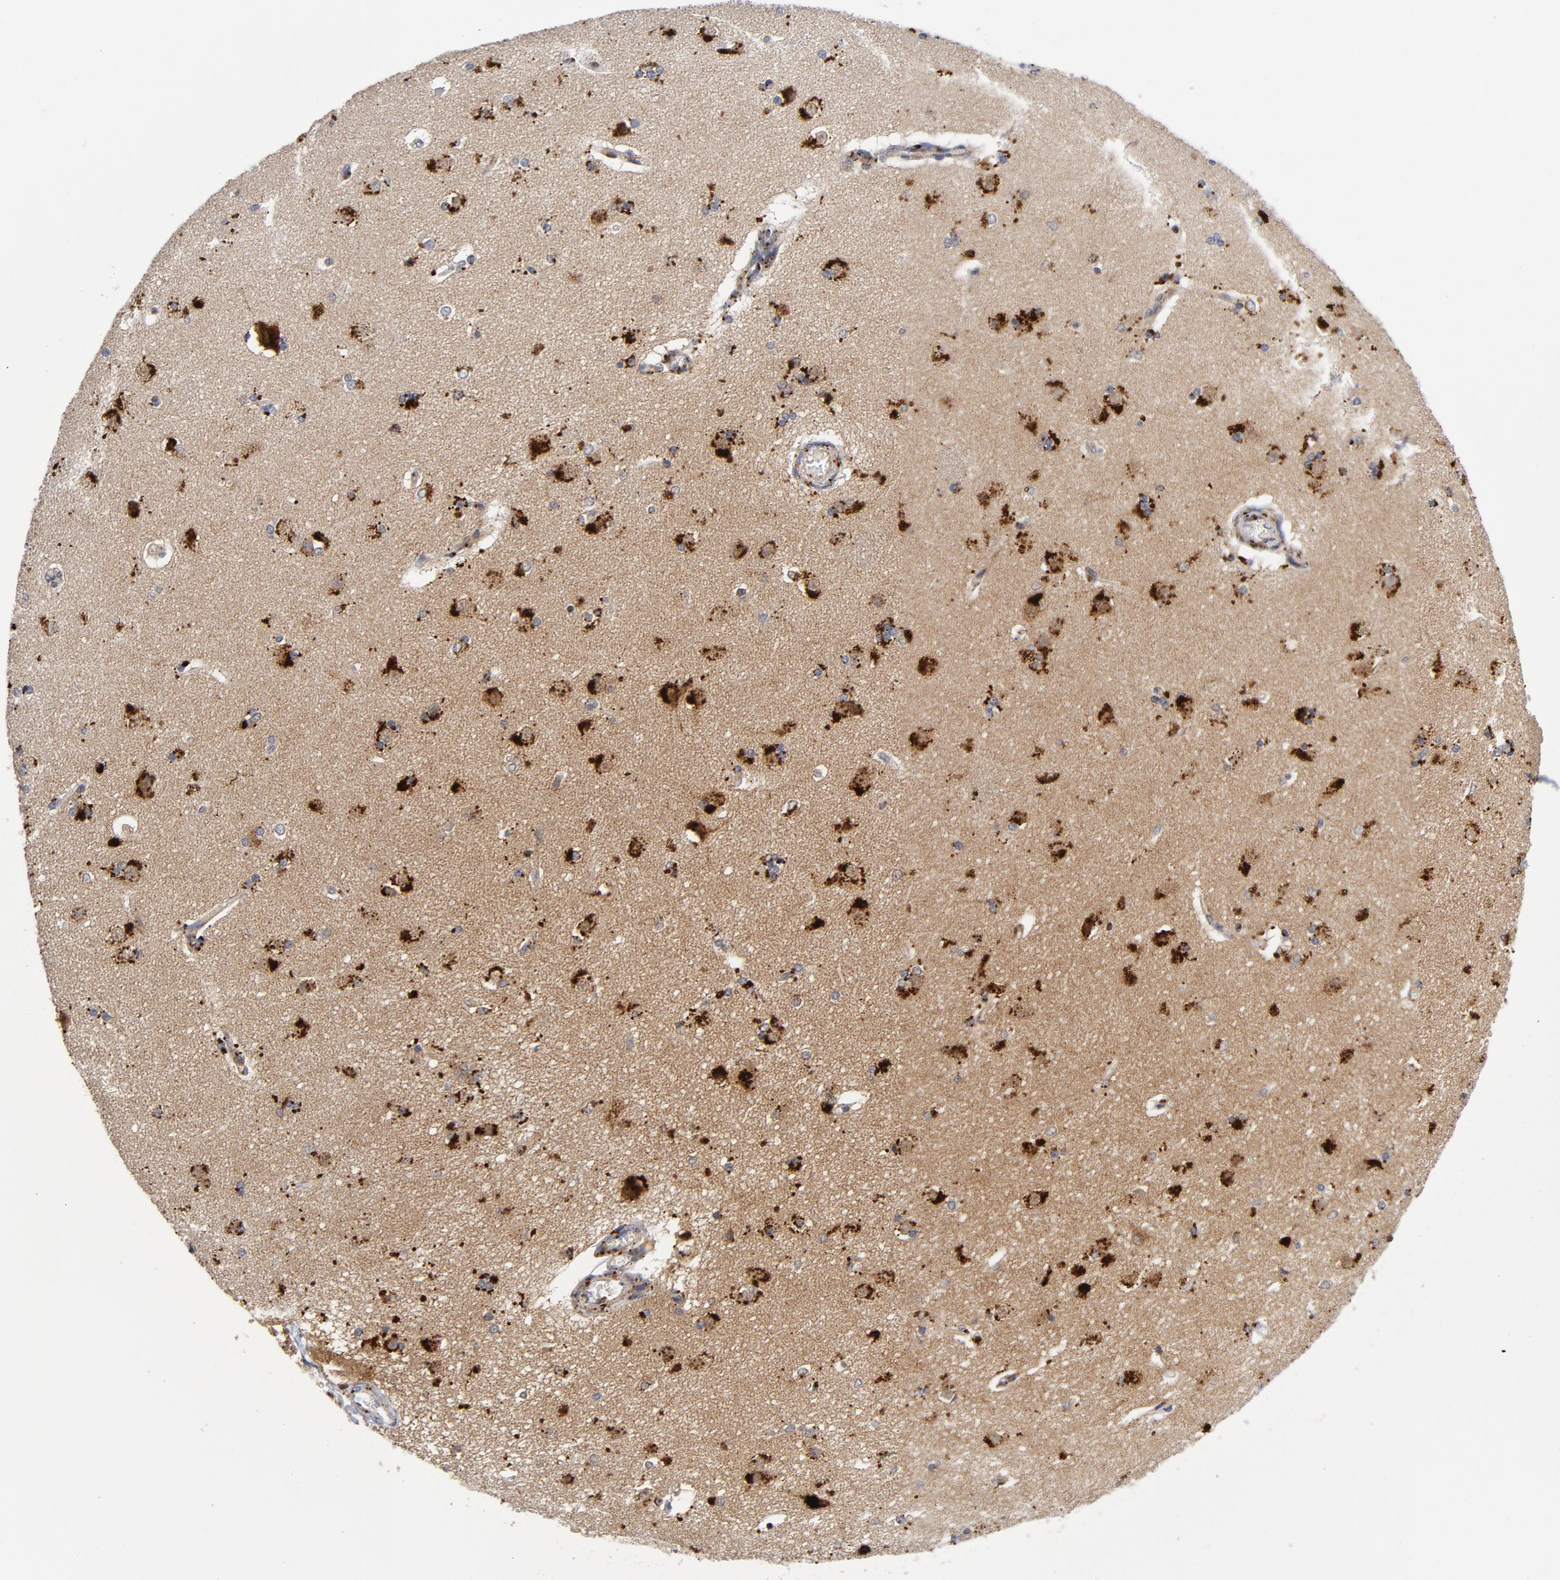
{"staining": {"intensity": "strong", "quantity": "25%-75%", "location": "cytoplasmic/membranous"}, "tissue": "caudate", "cell_type": "Glial cells", "image_type": "normal", "snomed": [{"axis": "morphology", "description": "Normal tissue, NOS"}, {"axis": "topography", "description": "Lateral ventricle wall"}], "caption": "An IHC image of normal tissue is shown. Protein staining in brown shows strong cytoplasmic/membranous positivity in caudate within glial cells.", "gene": "AKT2", "patient": {"sex": "female", "age": 19}}